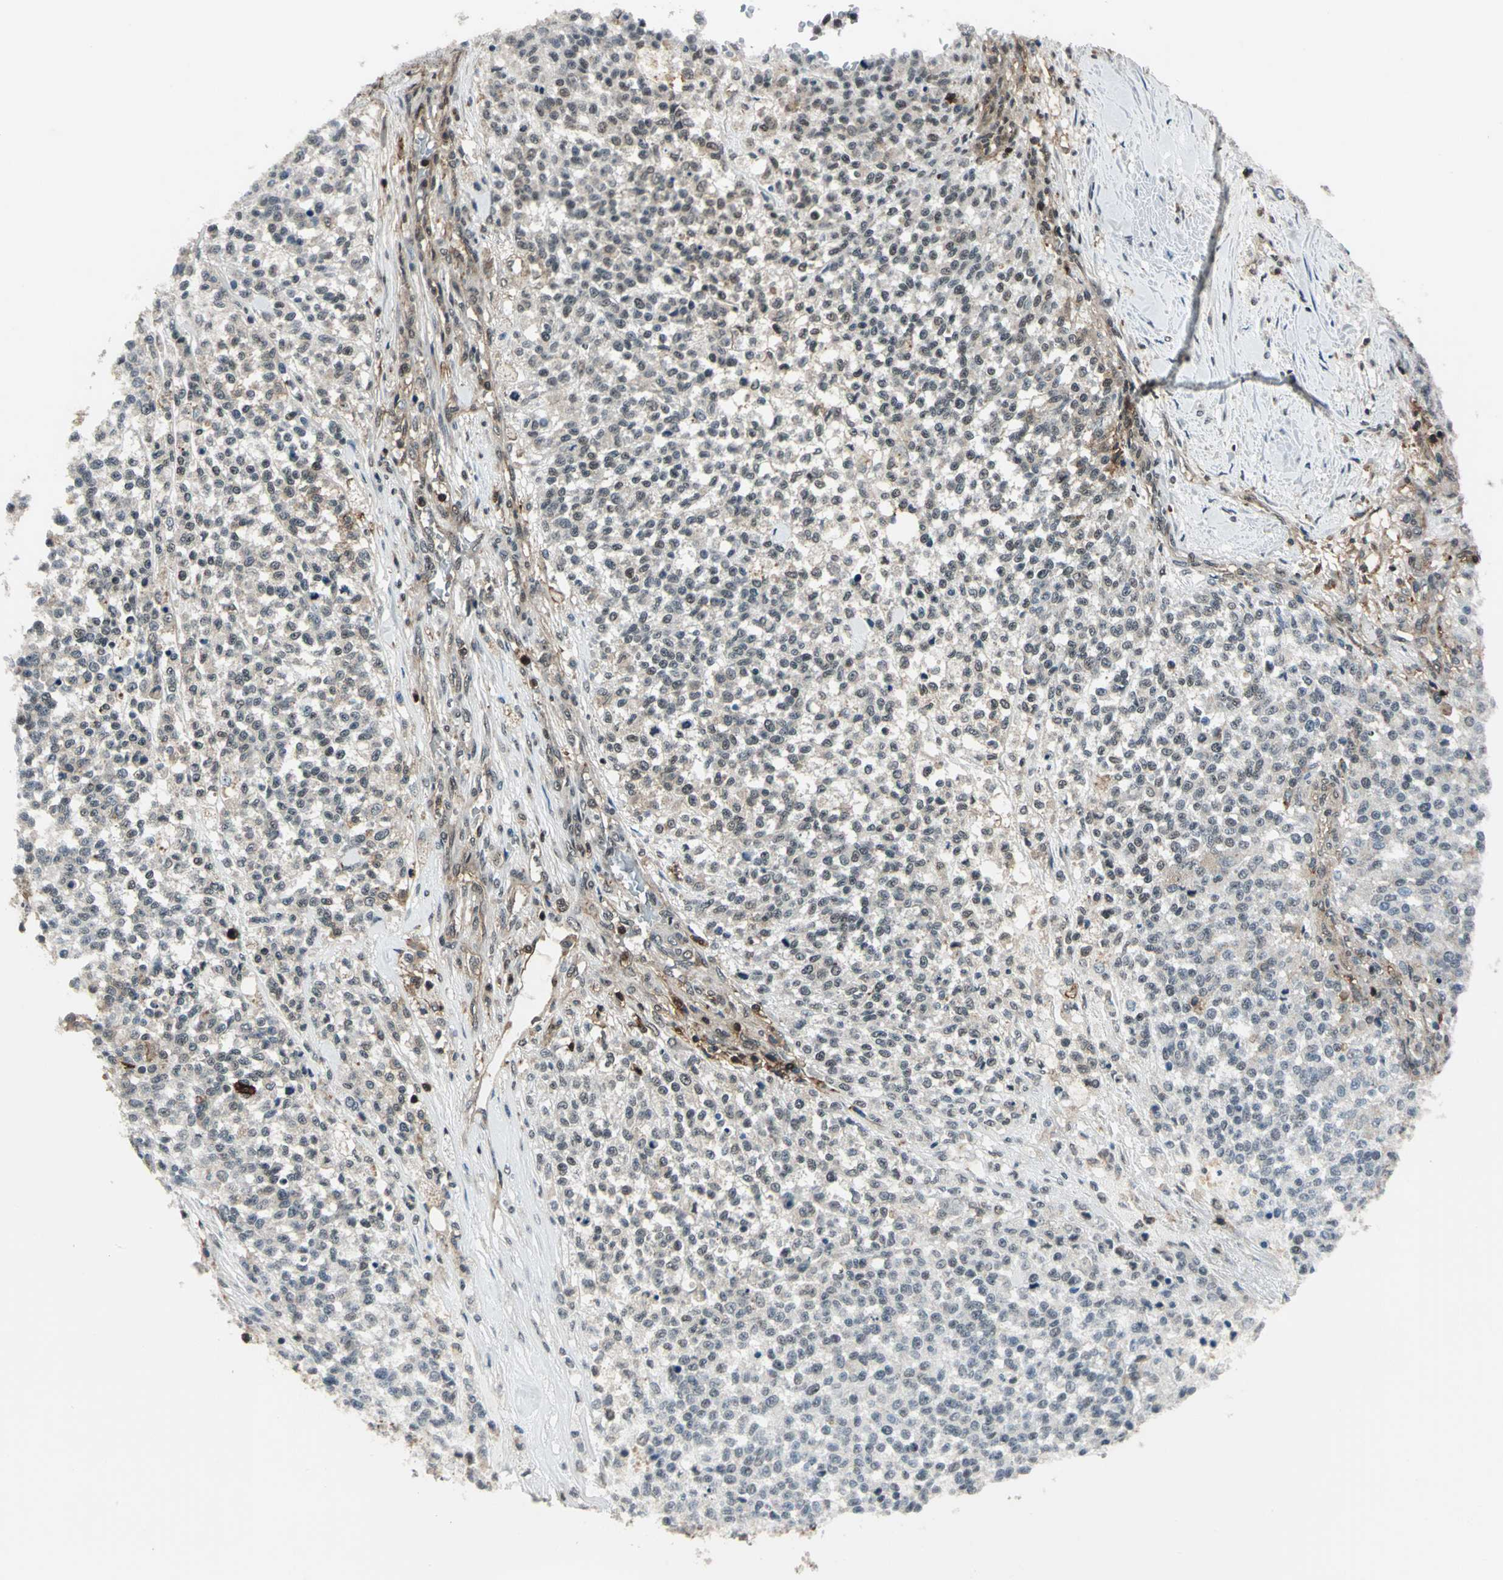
{"staining": {"intensity": "negative", "quantity": "none", "location": "none"}, "tissue": "testis cancer", "cell_type": "Tumor cells", "image_type": "cancer", "snomed": [{"axis": "morphology", "description": "Seminoma, NOS"}, {"axis": "topography", "description": "Testis"}], "caption": "An immunohistochemistry (IHC) photomicrograph of testis cancer is shown. There is no staining in tumor cells of testis cancer. (Brightfield microscopy of DAB (3,3'-diaminobenzidine) IHC at high magnification).", "gene": "NR2C2", "patient": {"sex": "male", "age": 59}}